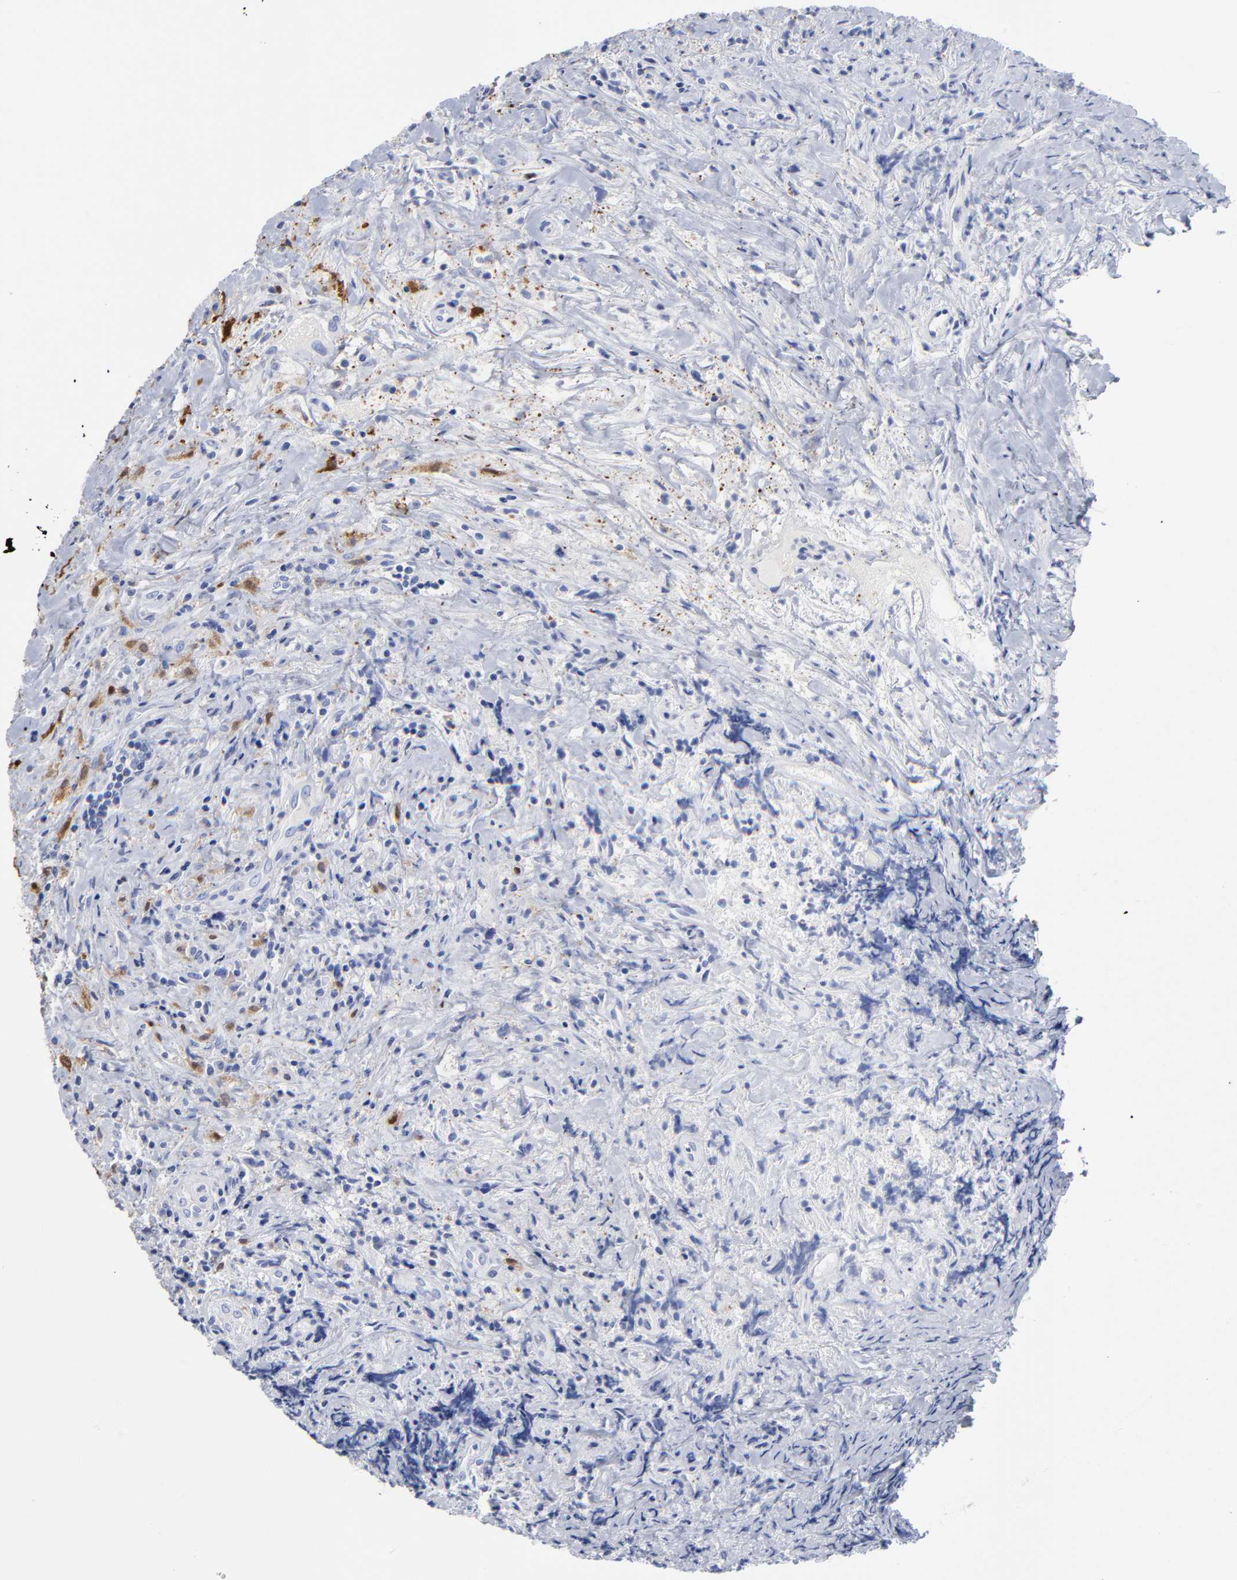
{"staining": {"intensity": "negative", "quantity": "none", "location": "none"}, "tissue": "lymphoma", "cell_type": "Tumor cells", "image_type": "cancer", "snomed": [{"axis": "morphology", "description": "Hodgkin's disease, NOS"}, {"axis": "topography", "description": "Lymph node"}], "caption": "Hodgkin's disease was stained to show a protein in brown. There is no significant expression in tumor cells.", "gene": "PTP4A1", "patient": {"sex": "female", "age": 25}}